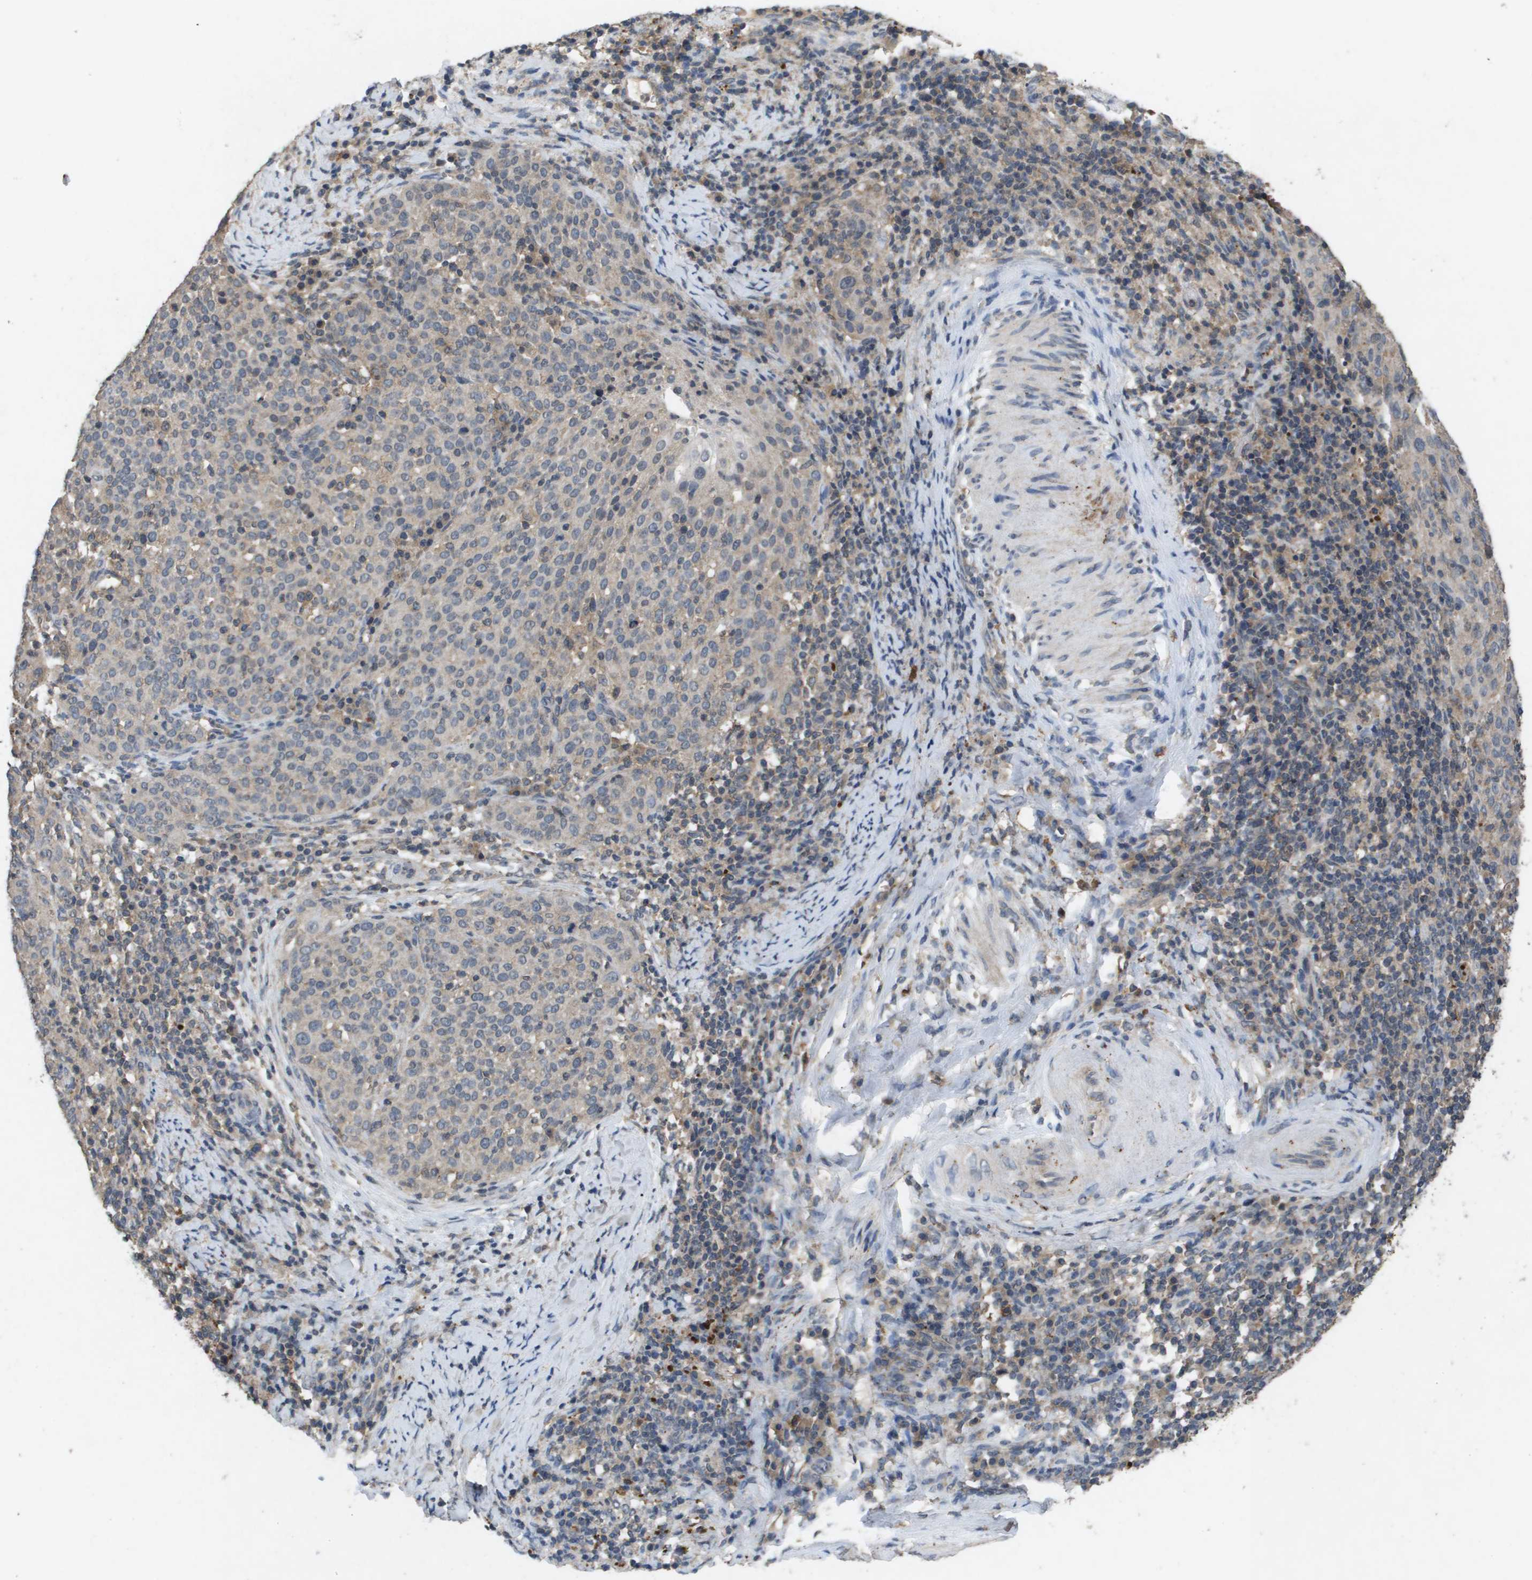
{"staining": {"intensity": "weak", "quantity": "<25%", "location": "cytoplasmic/membranous"}, "tissue": "cervical cancer", "cell_type": "Tumor cells", "image_type": "cancer", "snomed": [{"axis": "morphology", "description": "Squamous cell carcinoma, NOS"}, {"axis": "topography", "description": "Cervix"}], "caption": "Histopathology image shows no protein expression in tumor cells of cervical cancer tissue. (Stains: DAB (3,3'-diaminobenzidine) immunohistochemistry (IHC) with hematoxylin counter stain, Microscopy: brightfield microscopy at high magnification).", "gene": "PROC", "patient": {"sex": "female", "age": 51}}